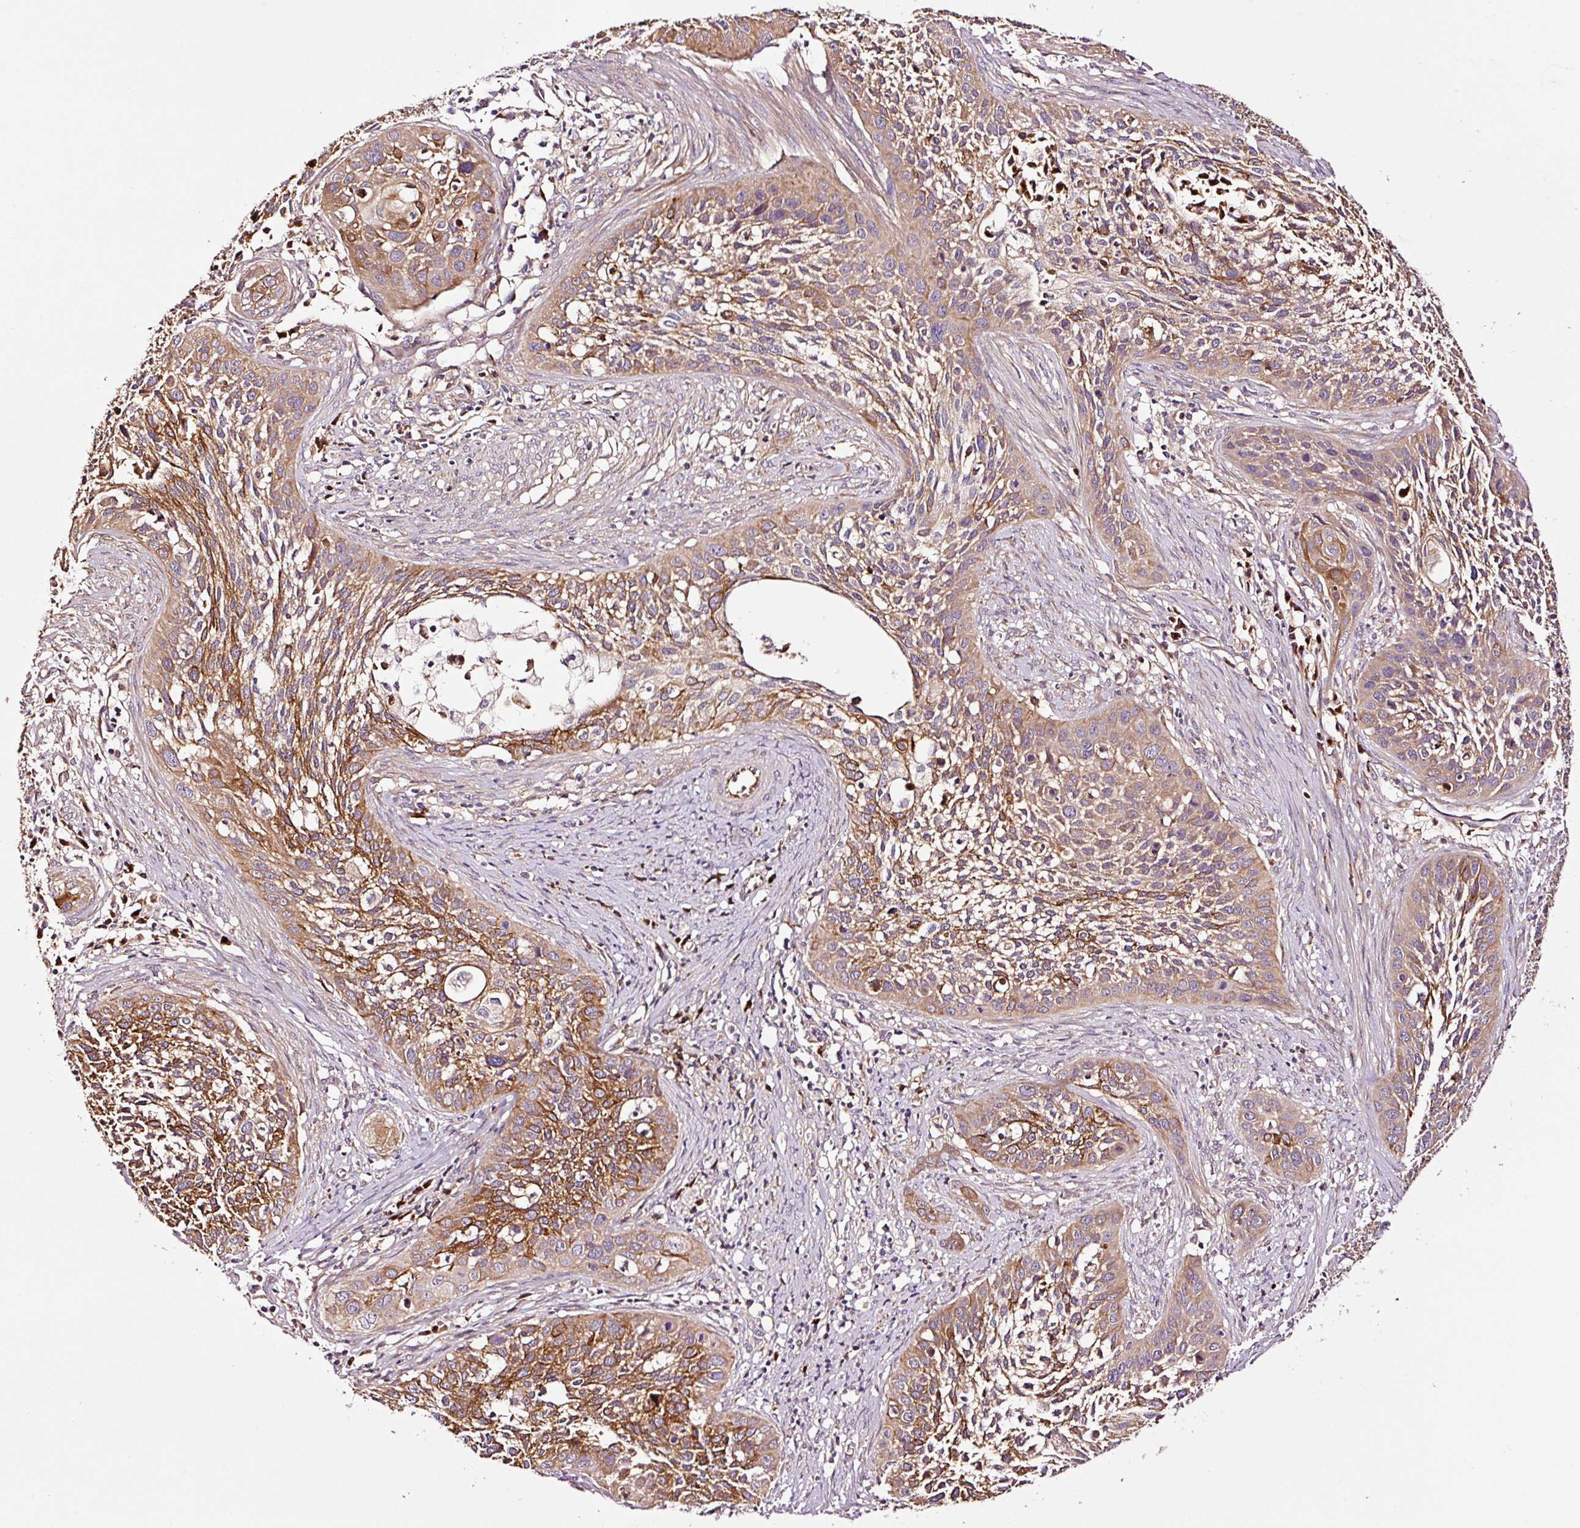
{"staining": {"intensity": "moderate", "quantity": ">75%", "location": "cytoplasmic/membranous"}, "tissue": "cervical cancer", "cell_type": "Tumor cells", "image_type": "cancer", "snomed": [{"axis": "morphology", "description": "Squamous cell carcinoma, NOS"}, {"axis": "topography", "description": "Cervix"}], "caption": "About >75% of tumor cells in squamous cell carcinoma (cervical) display moderate cytoplasmic/membranous protein expression as visualized by brown immunohistochemical staining.", "gene": "PGLYRP2", "patient": {"sex": "female", "age": 34}}